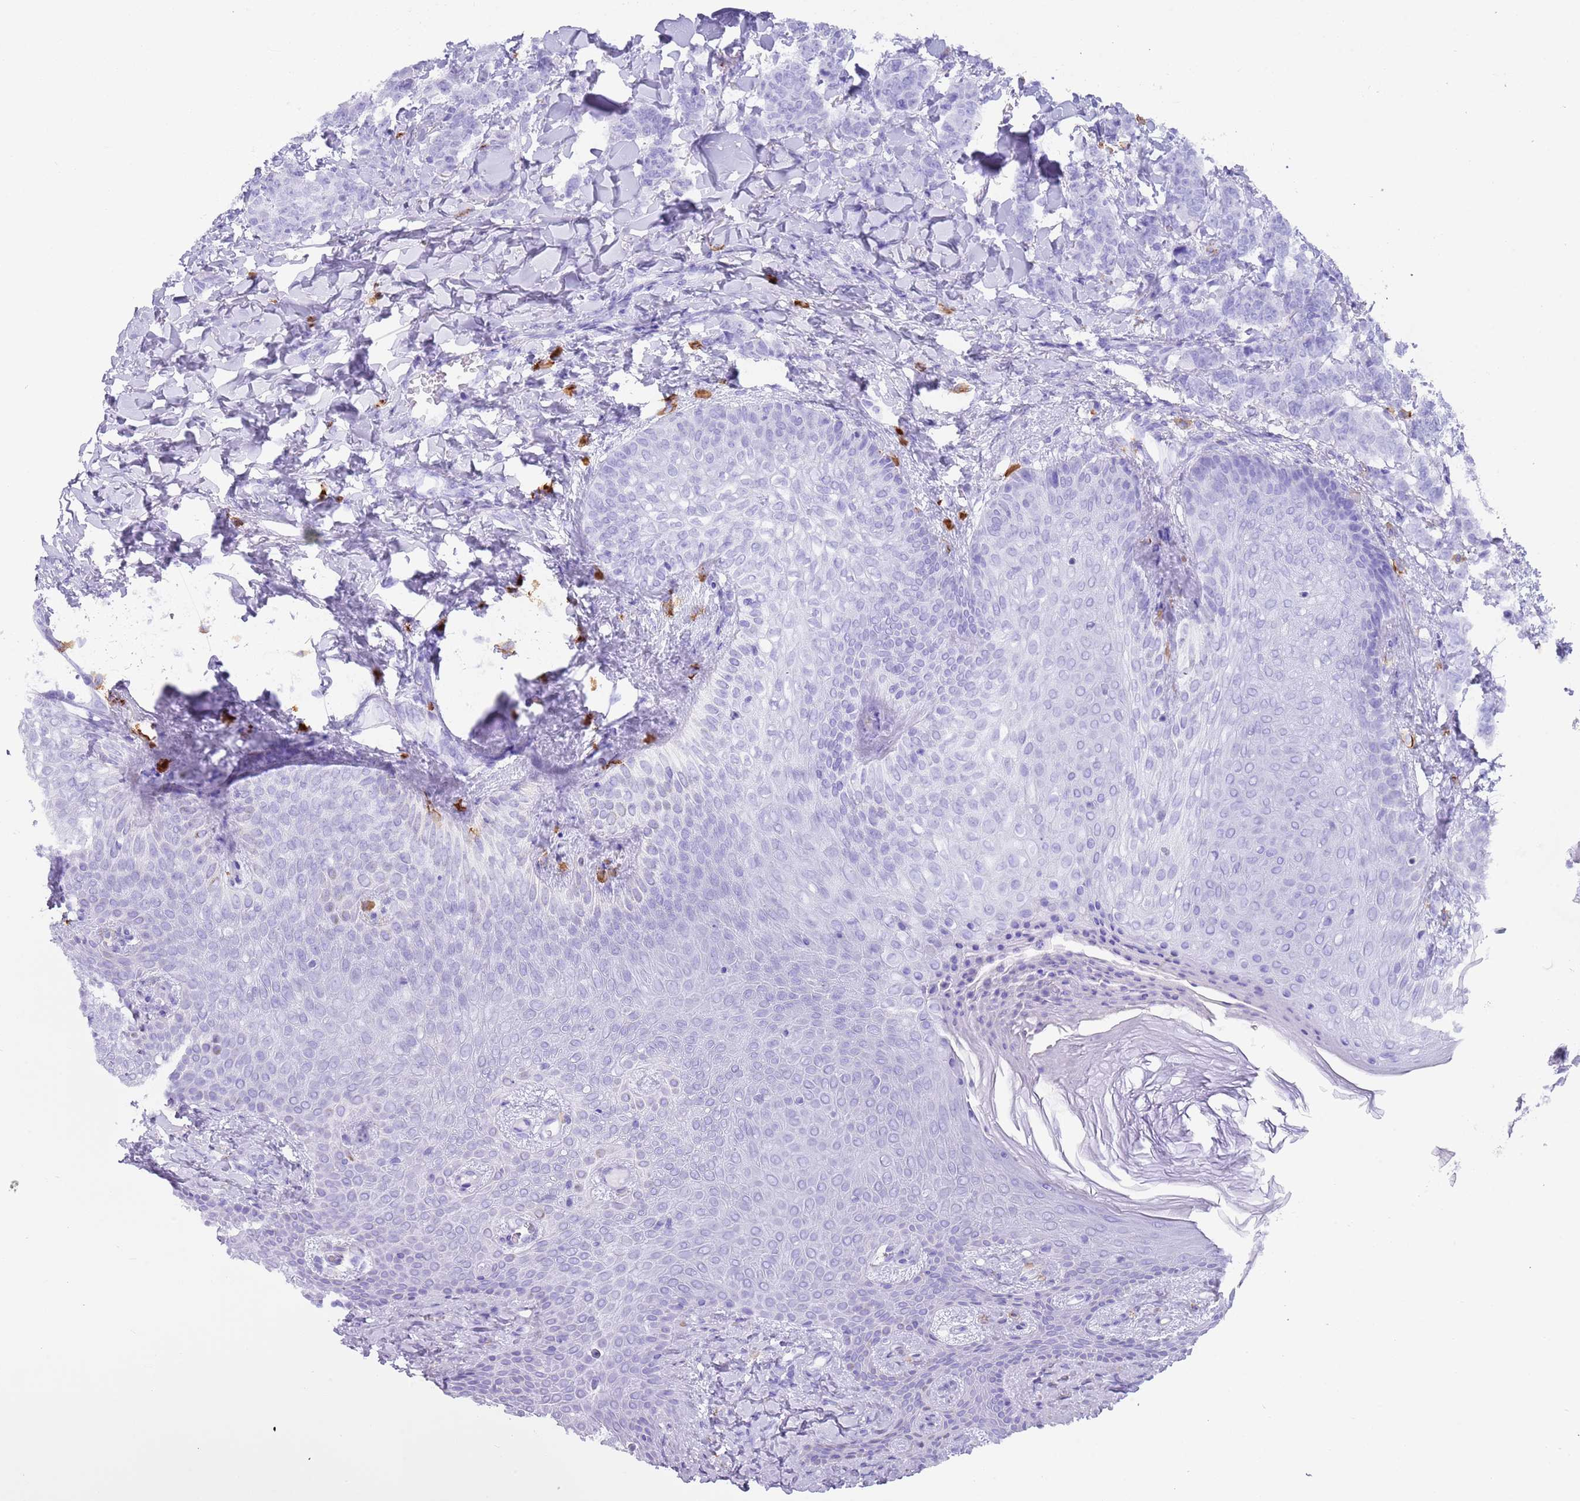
{"staining": {"intensity": "negative", "quantity": "none", "location": "none"}, "tissue": "breast cancer", "cell_type": "Tumor cells", "image_type": "cancer", "snomed": [{"axis": "morphology", "description": "Duct carcinoma"}, {"axis": "topography", "description": "Breast"}], "caption": "The photomicrograph demonstrates no staining of tumor cells in breast cancer.", "gene": "MYADML2", "patient": {"sex": "female", "age": 40}}